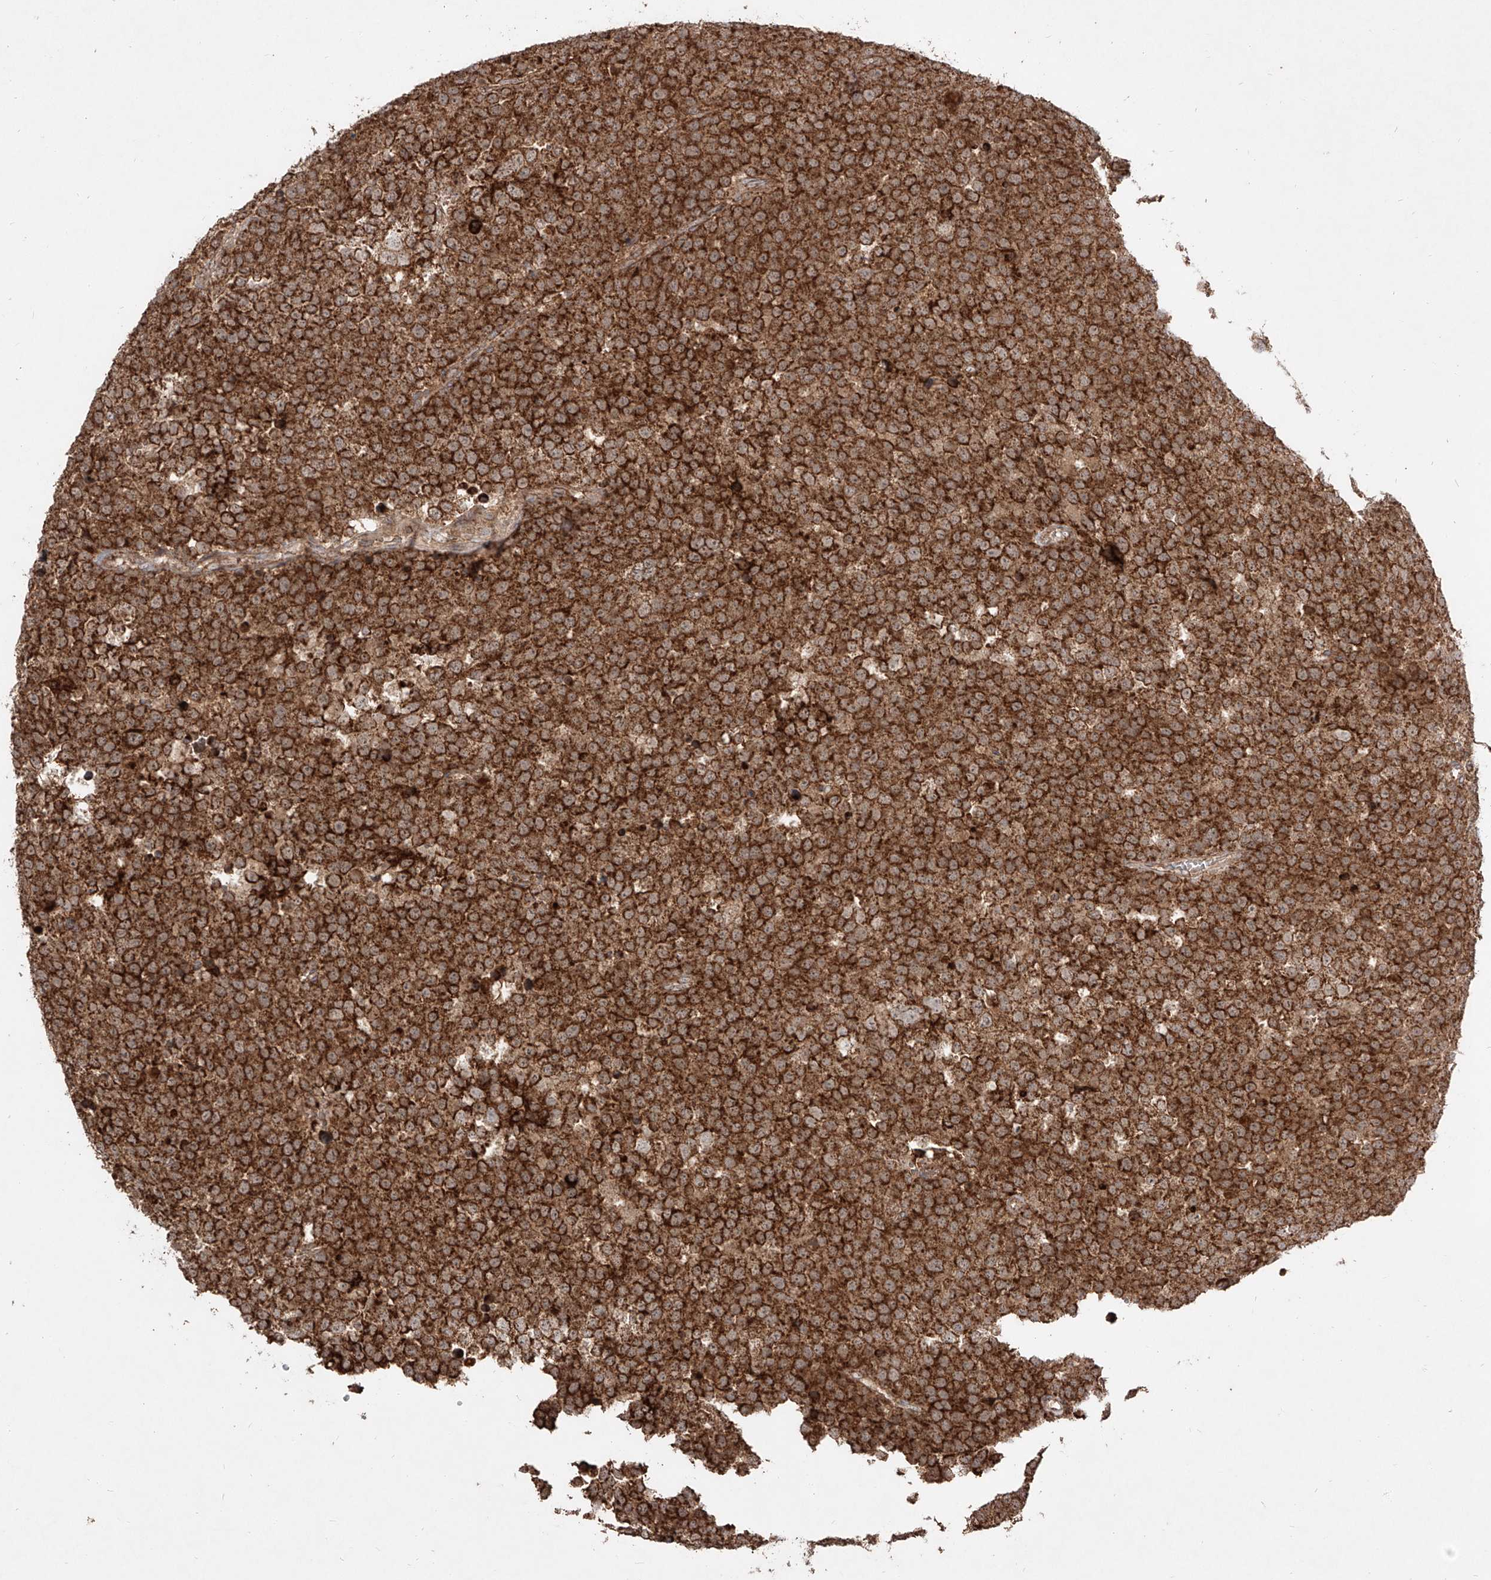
{"staining": {"intensity": "strong", "quantity": ">75%", "location": "cytoplasmic/membranous"}, "tissue": "testis cancer", "cell_type": "Tumor cells", "image_type": "cancer", "snomed": [{"axis": "morphology", "description": "Seminoma, NOS"}, {"axis": "topography", "description": "Testis"}], "caption": "A micrograph showing strong cytoplasmic/membranous positivity in about >75% of tumor cells in seminoma (testis), as visualized by brown immunohistochemical staining.", "gene": "AIM2", "patient": {"sex": "male", "age": 71}}